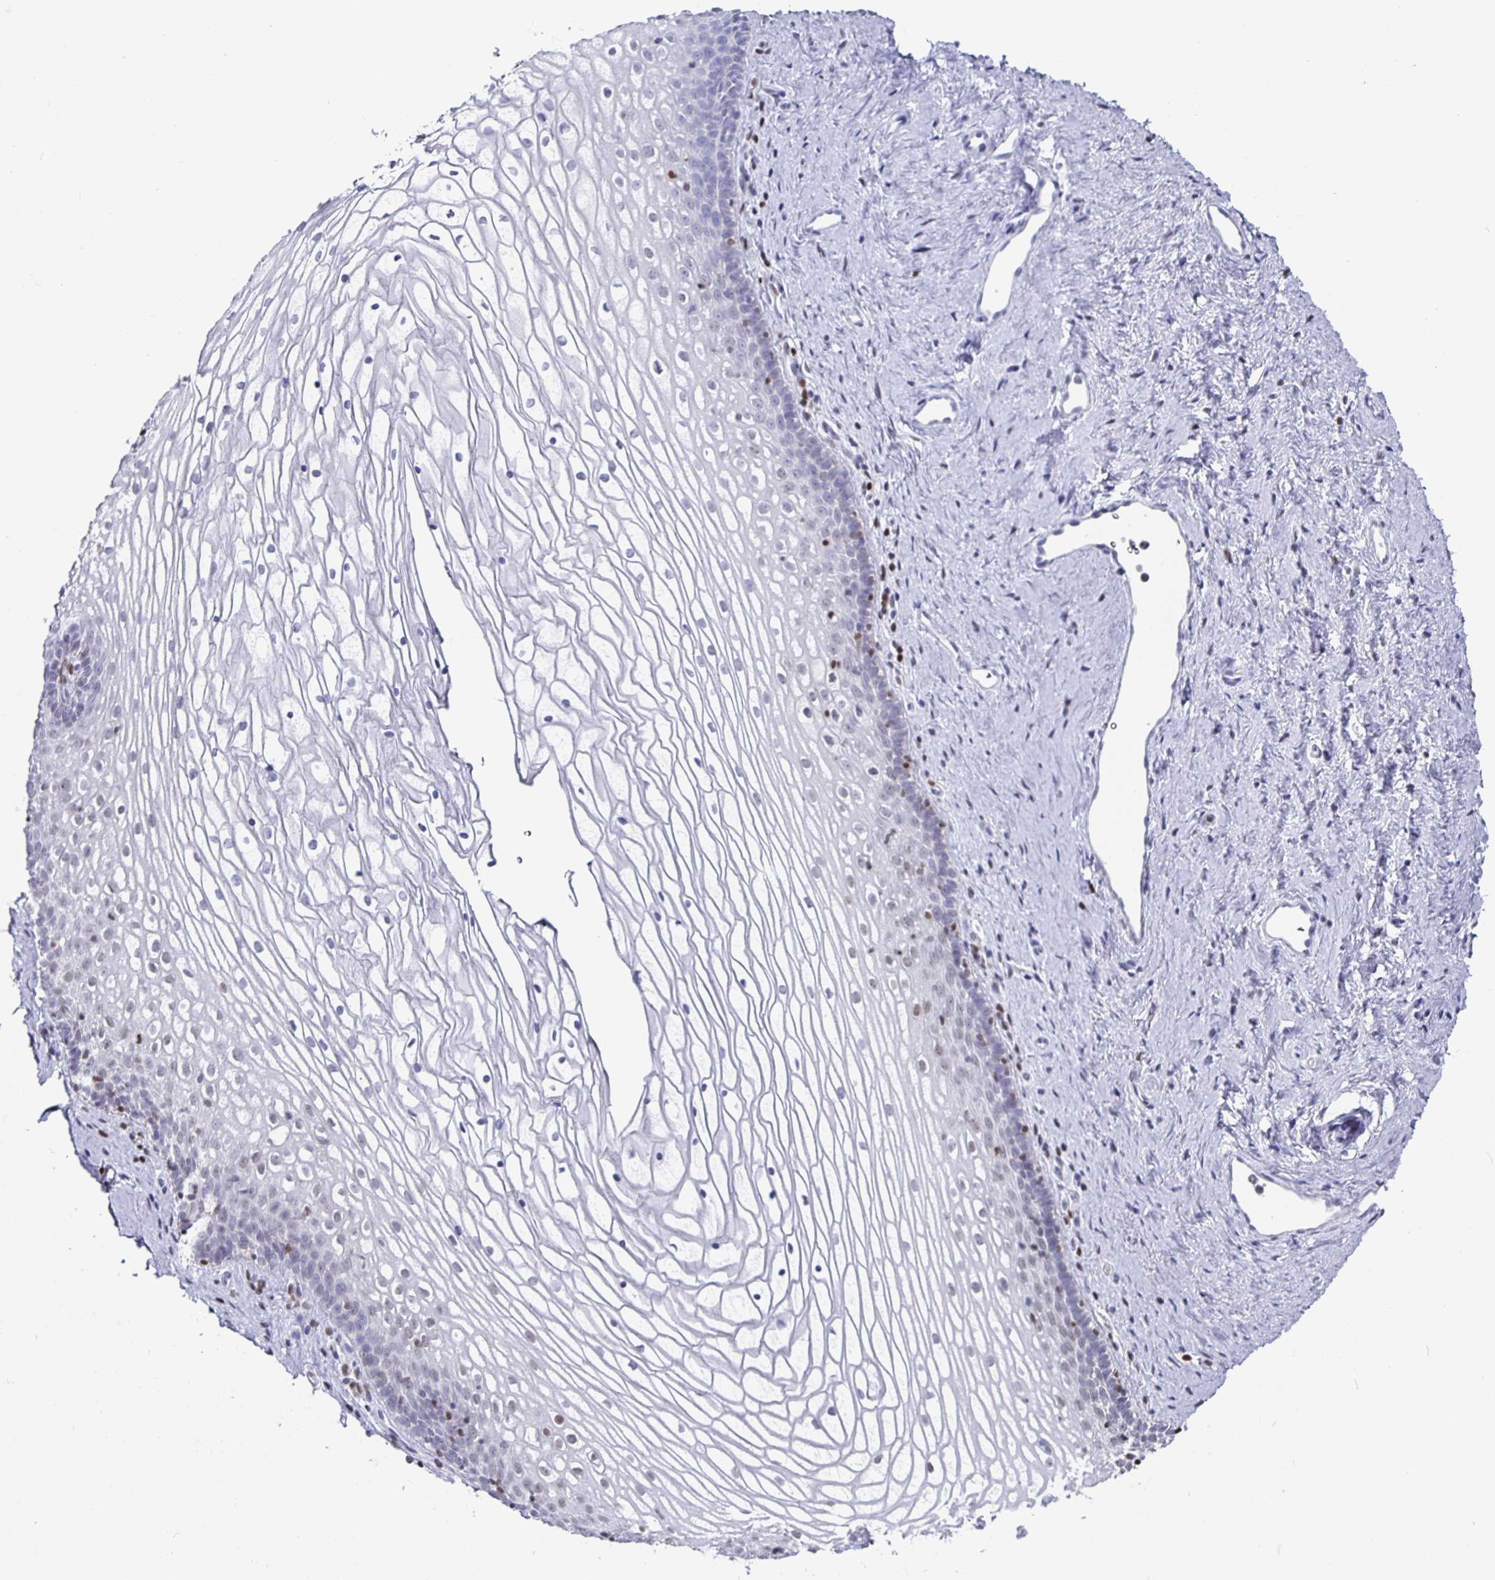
{"staining": {"intensity": "weak", "quantity": "<25%", "location": "nuclear"}, "tissue": "vagina", "cell_type": "Squamous epithelial cells", "image_type": "normal", "snomed": [{"axis": "morphology", "description": "Normal tissue, NOS"}, {"axis": "topography", "description": "Vagina"}], "caption": "Protein analysis of unremarkable vagina displays no significant staining in squamous epithelial cells. (Stains: DAB IHC with hematoxylin counter stain, Microscopy: brightfield microscopy at high magnification).", "gene": "RUNX2", "patient": {"sex": "female", "age": 45}}